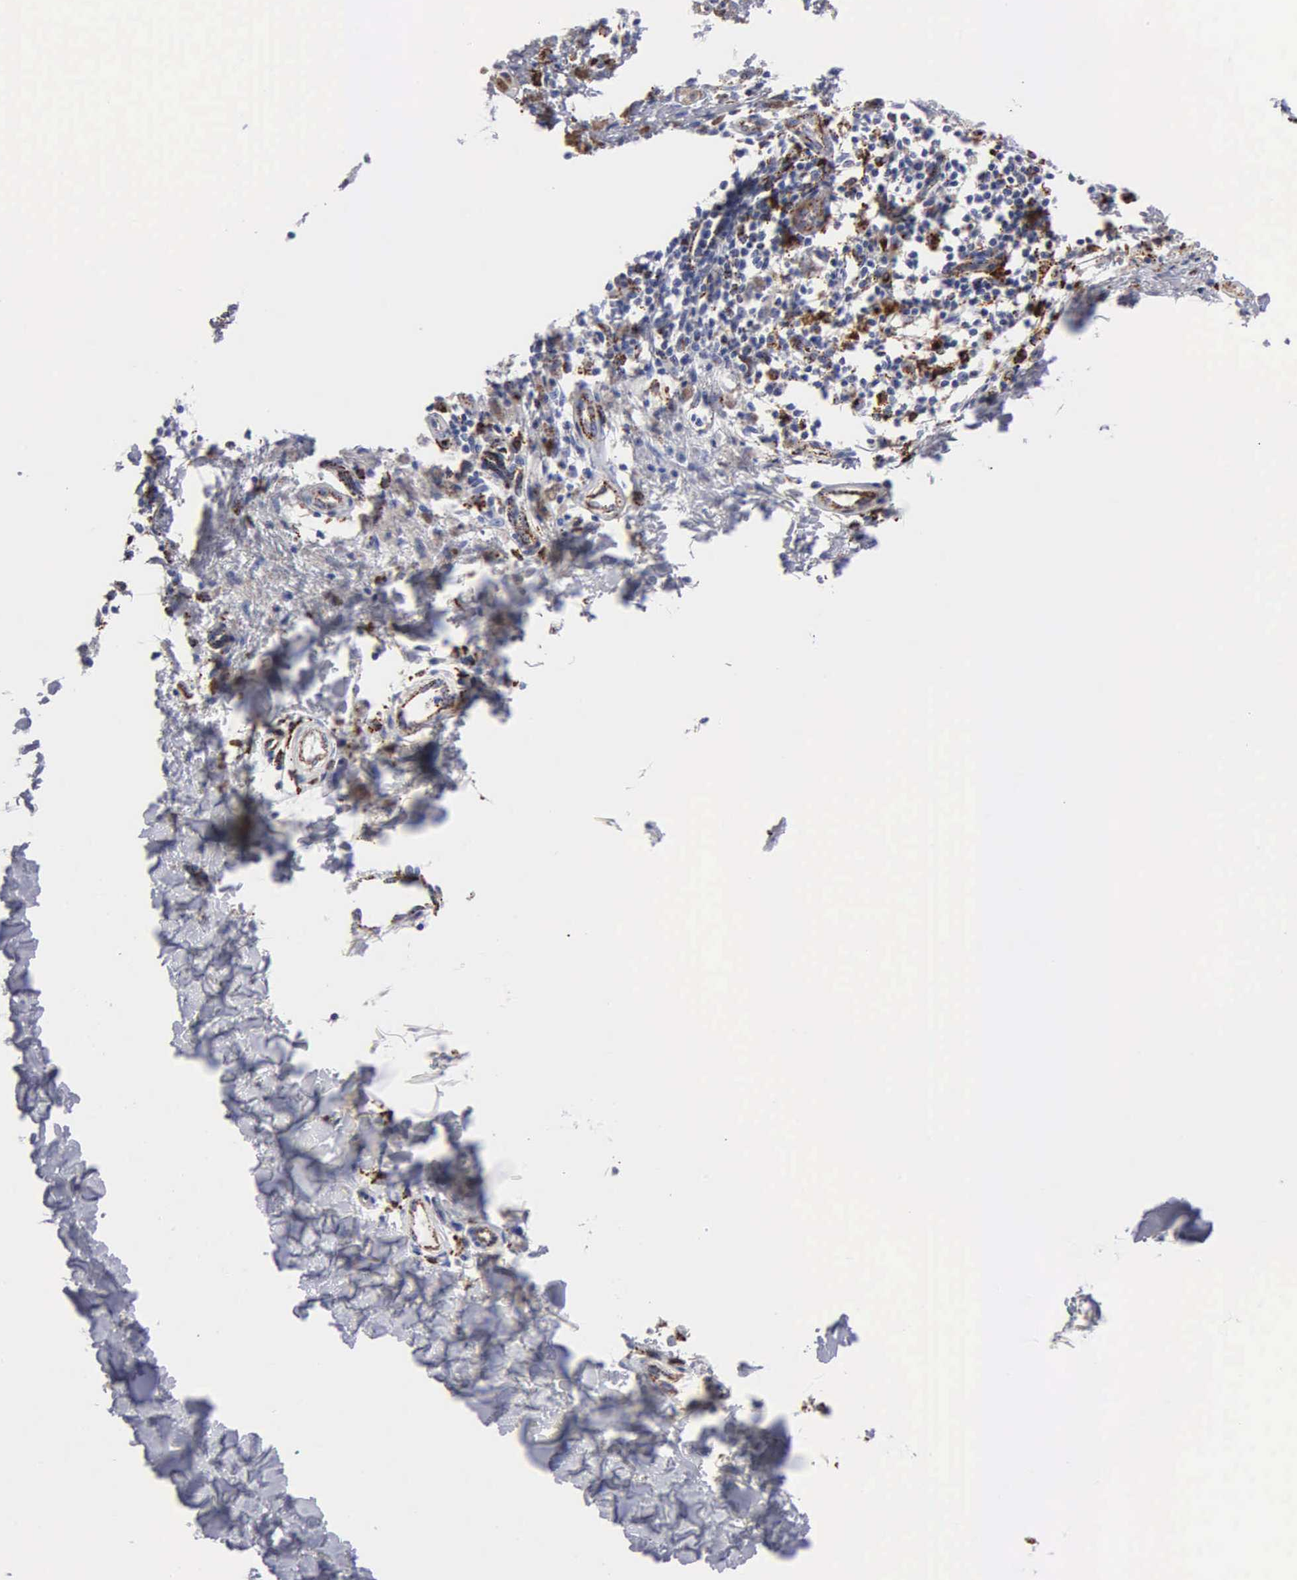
{"staining": {"intensity": "weak", "quantity": "25%-75%", "location": "cytoplasmic/membranous"}, "tissue": "melanoma", "cell_type": "Tumor cells", "image_type": "cancer", "snomed": [{"axis": "morphology", "description": "Malignant melanoma, NOS"}, {"axis": "topography", "description": "Skin"}], "caption": "Protein analysis of melanoma tissue demonstrates weak cytoplasmic/membranous expression in about 25%-75% of tumor cells.", "gene": "CTSH", "patient": {"sex": "female", "age": 52}}